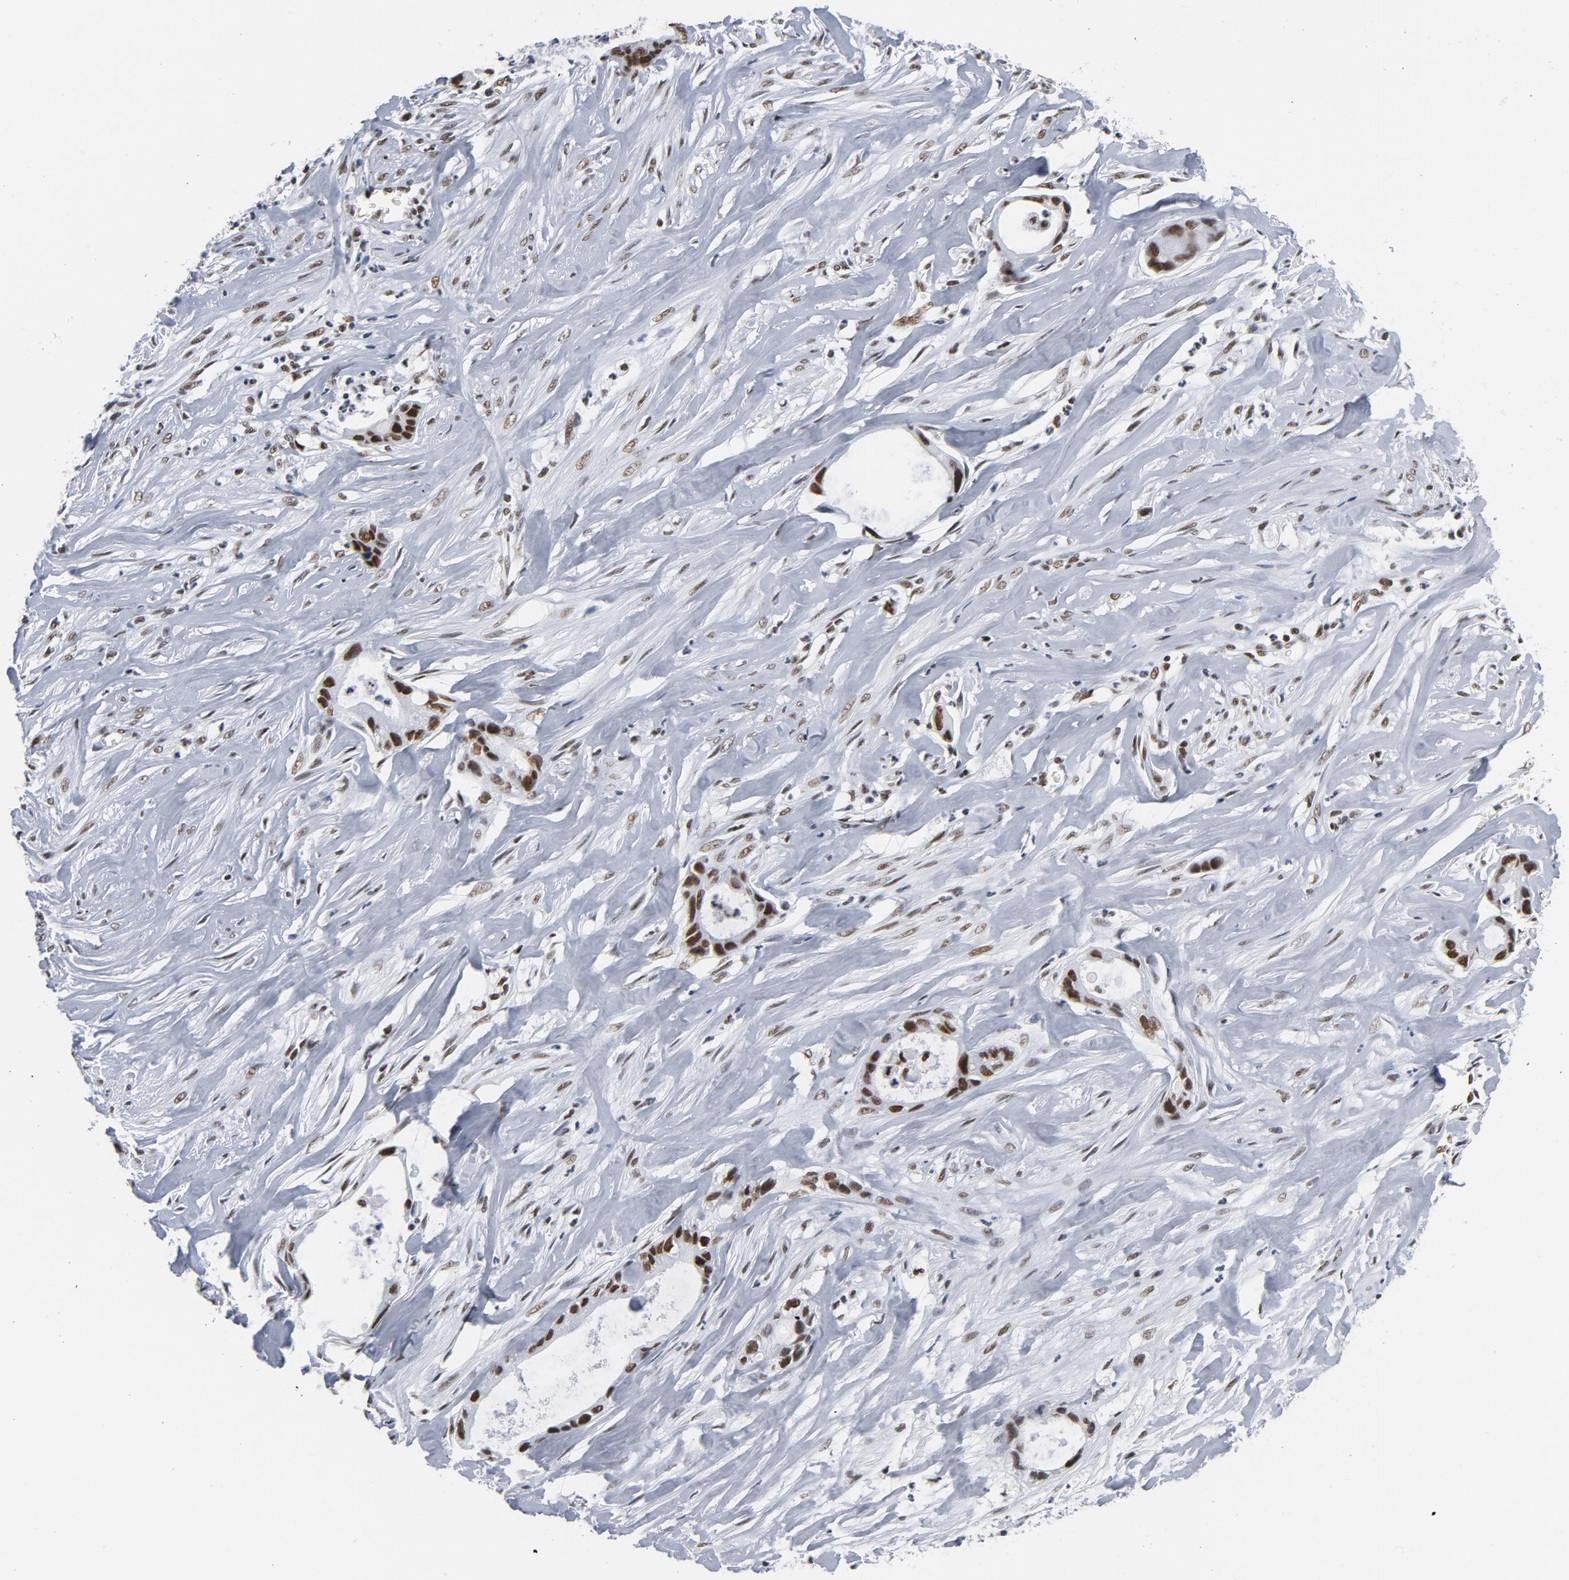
{"staining": {"intensity": "strong", "quantity": ">75%", "location": "nuclear"}, "tissue": "liver cancer", "cell_type": "Tumor cells", "image_type": "cancer", "snomed": [{"axis": "morphology", "description": "Cholangiocarcinoma"}, {"axis": "topography", "description": "Liver"}], "caption": "Brown immunohistochemical staining in human liver cancer (cholangiocarcinoma) exhibits strong nuclear expression in approximately >75% of tumor cells.", "gene": "CSTF2", "patient": {"sex": "female", "age": 55}}